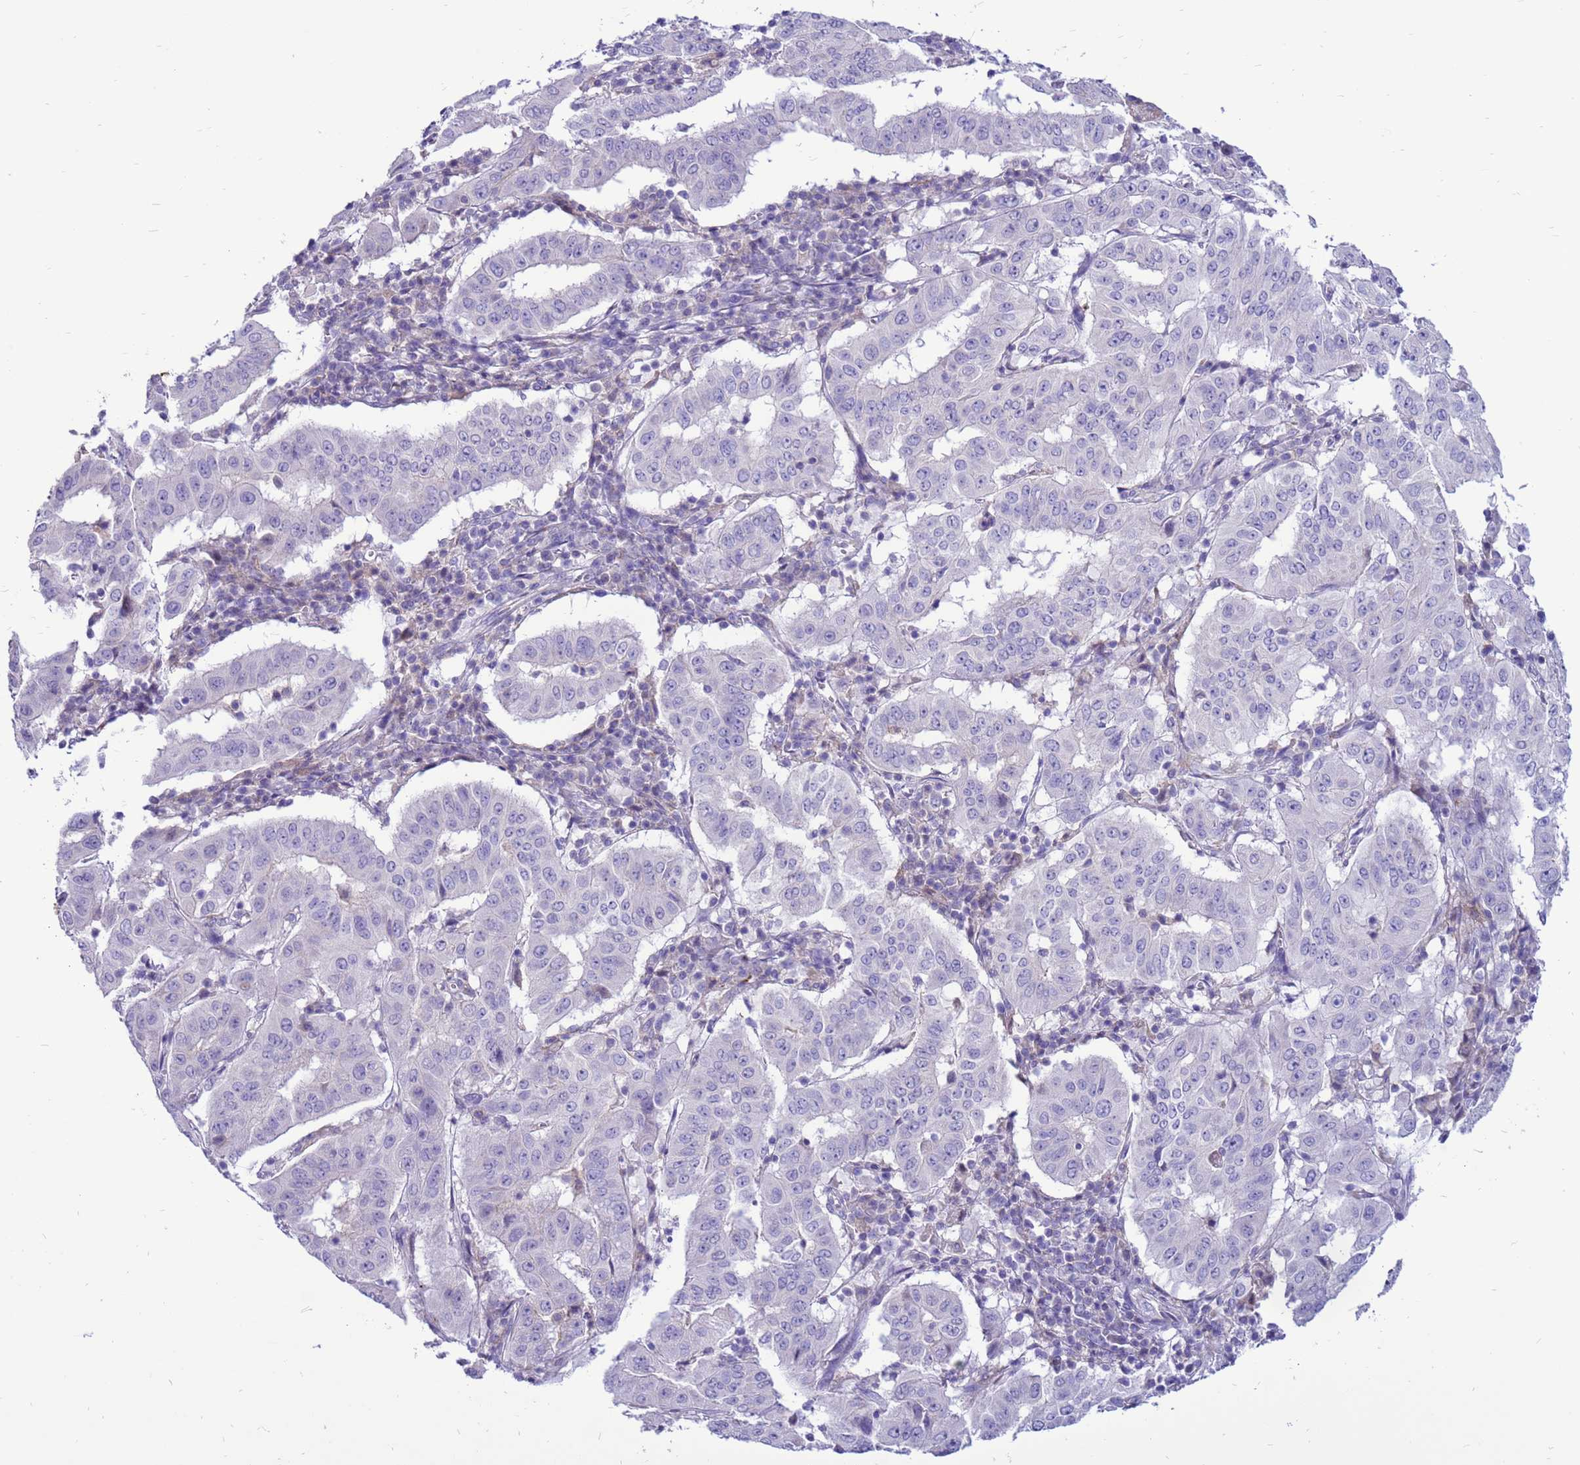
{"staining": {"intensity": "negative", "quantity": "none", "location": "none"}, "tissue": "pancreatic cancer", "cell_type": "Tumor cells", "image_type": "cancer", "snomed": [{"axis": "morphology", "description": "Adenocarcinoma, NOS"}, {"axis": "topography", "description": "Pancreas"}], "caption": "There is no significant positivity in tumor cells of adenocarcinoma (pancreatic).", "gene": "PDE10A", "patient": {"sex": "male", "age": 63}}